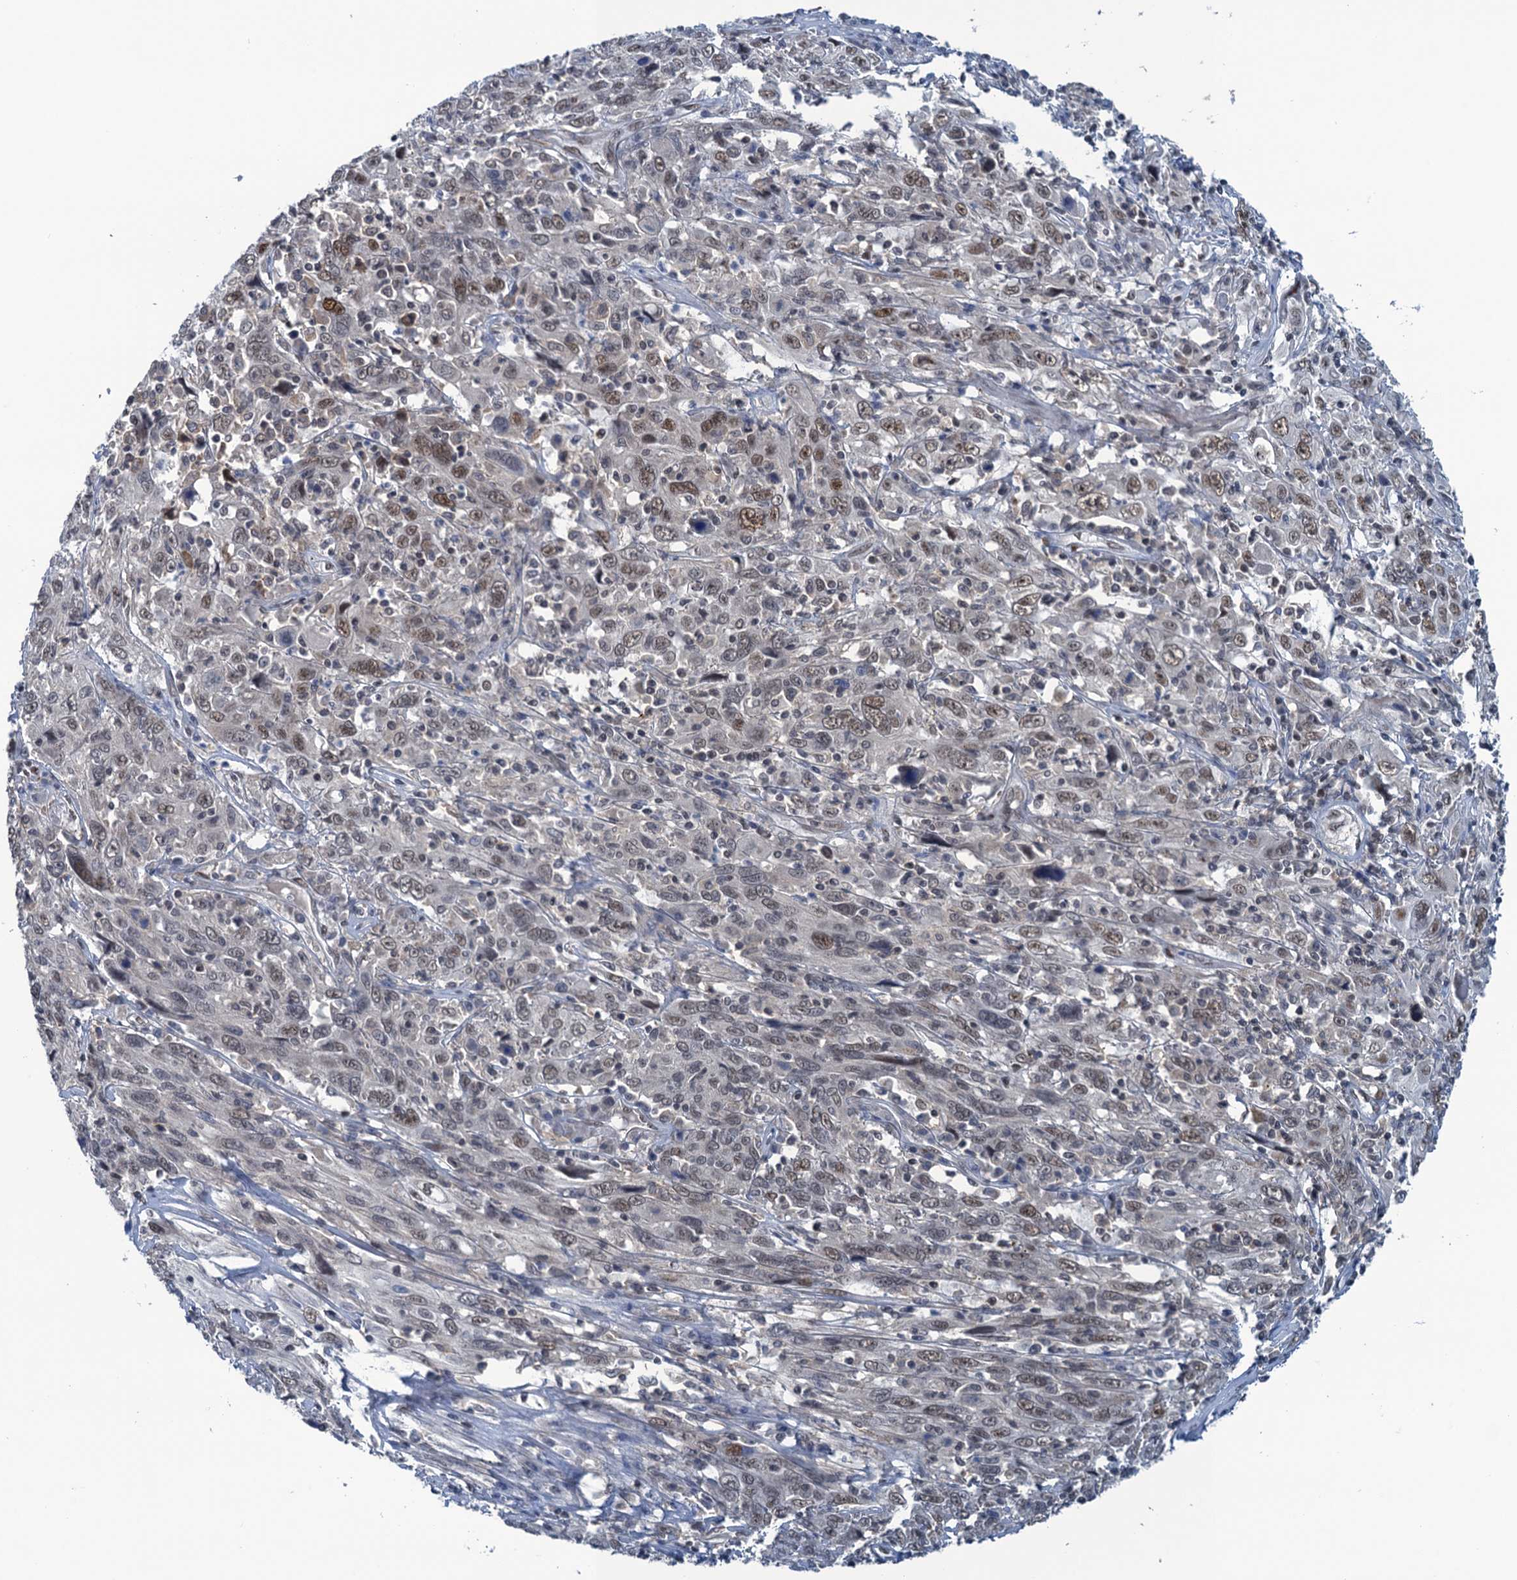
{"staining": {"intensity": "moderate", "quantity": ">75%", "location": "nuclear"}, "tissue": "cervical cancer", "cell_type": "Tumor cells", "image_type": "cancer", "snomed": [{"axis": "morphology", "description": "Squamous cell carcinoma, NOS"}, {"axis": "topography", "description": "Cervix"}], "caption": "High-power microscopy captured an immunohistochemistry histopathology image of cervical squamous cell carcinoma, revealing moderate nuclear staining in approximately >75% of tumor cells. (DAB (3,3'-diaminobenzidine) IHC with brightfield microscopy, high magnification).", "gene": "SAE1", "patient": {"sex": "female", "age": 46}}